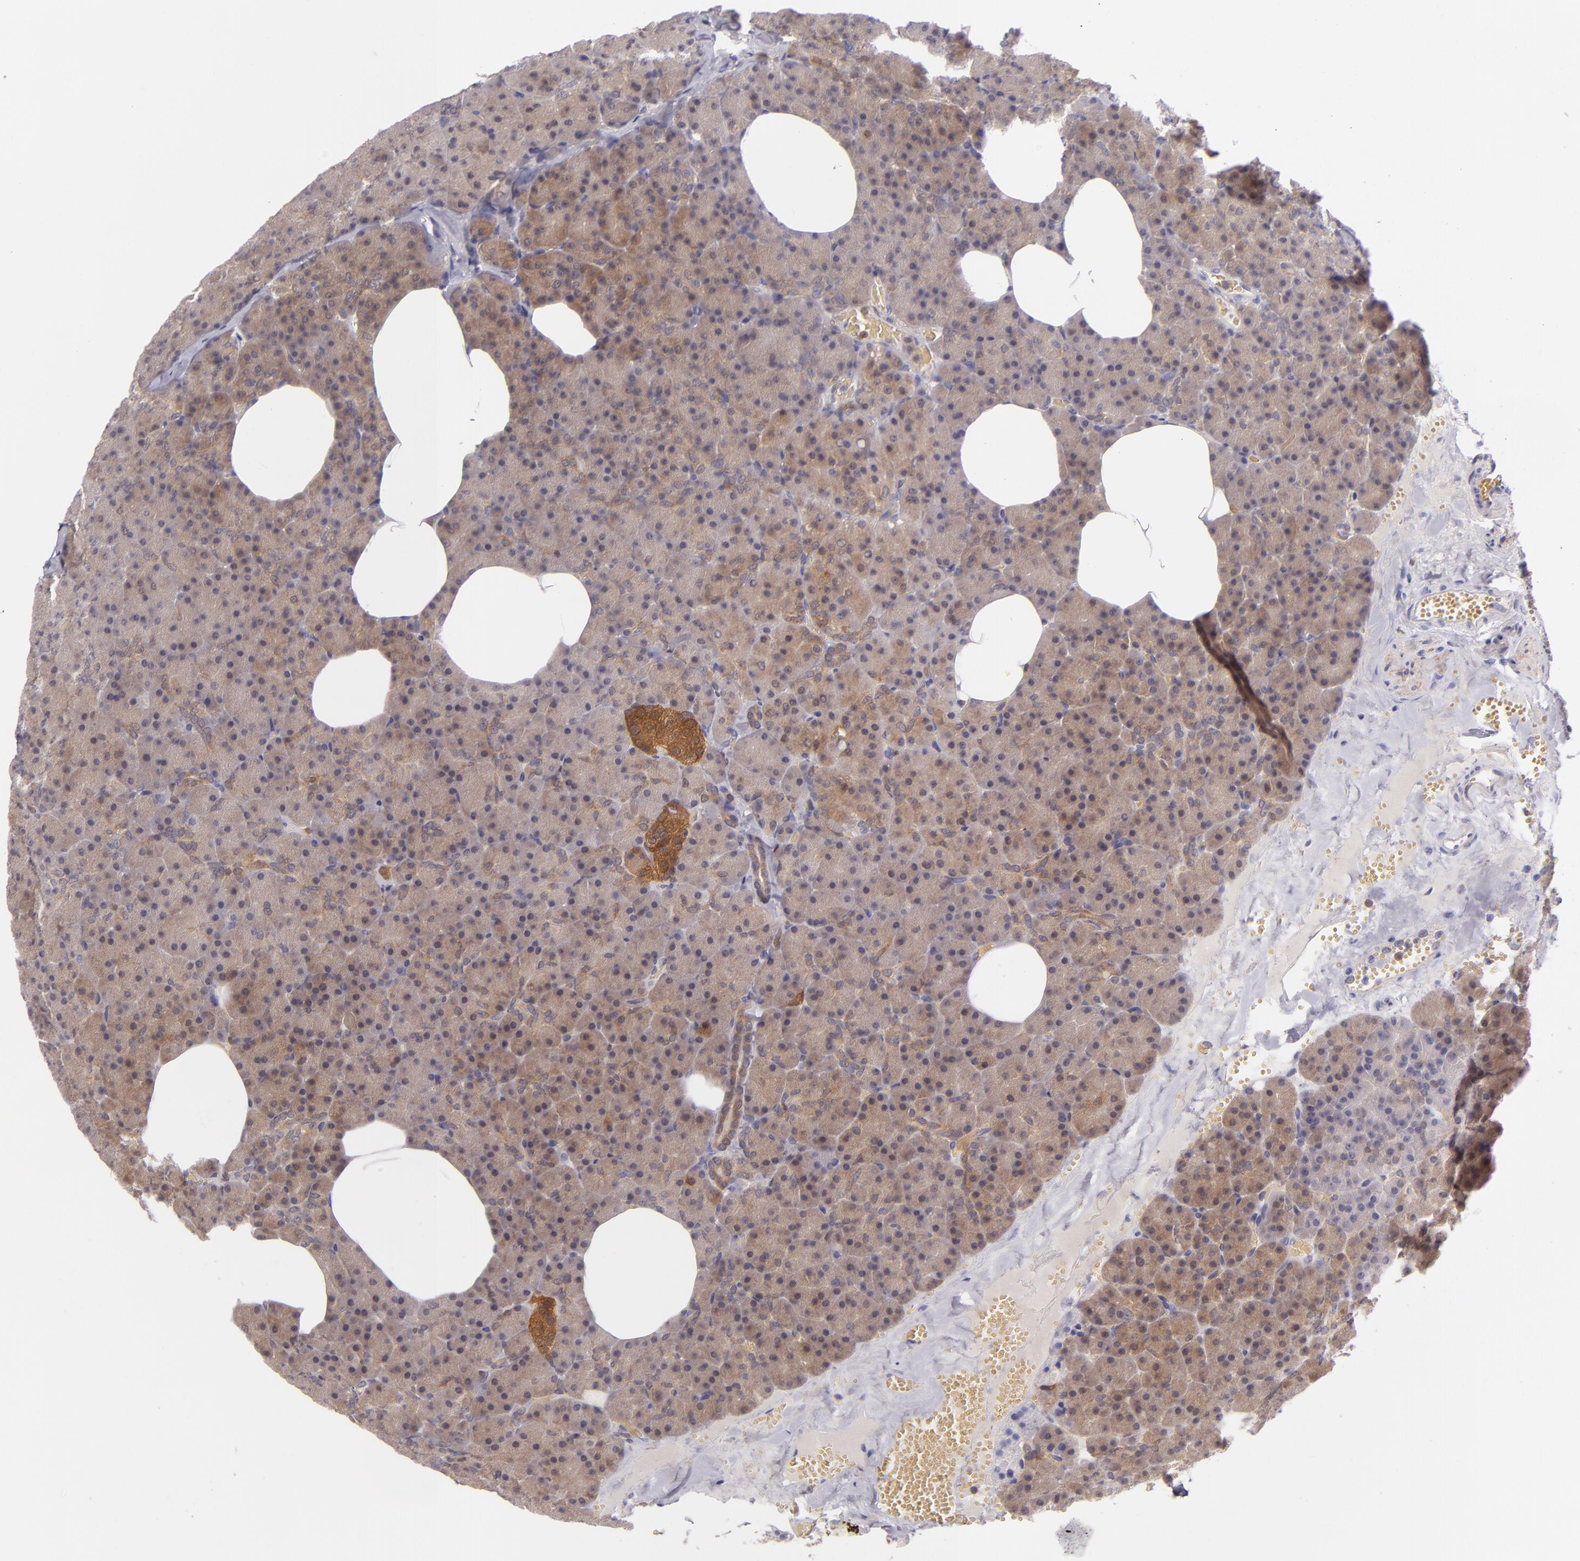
{"staining": {"intensity": "weak", "quantity": ">75%", "location": "cytoplasmic/membranous"}, "tissue": "pancreas", "cell_type": "Exocrine glandular cells", "image_type": "normal", "snomed": [{"axis": "morphology", "description": "Normal tissue, NOS"}, {"axis": "topography", "description": "Pancreas"}], "caption": "Weak cytoplasmic/membranous protein positivity is seen in about >75% of exocrine glandular cells in pancreas. (brown staining indicates protein expression, while blue staining denotes nuclei).", "gene": "HSPH1", "patient": {"sex": "female", "age": 35}}